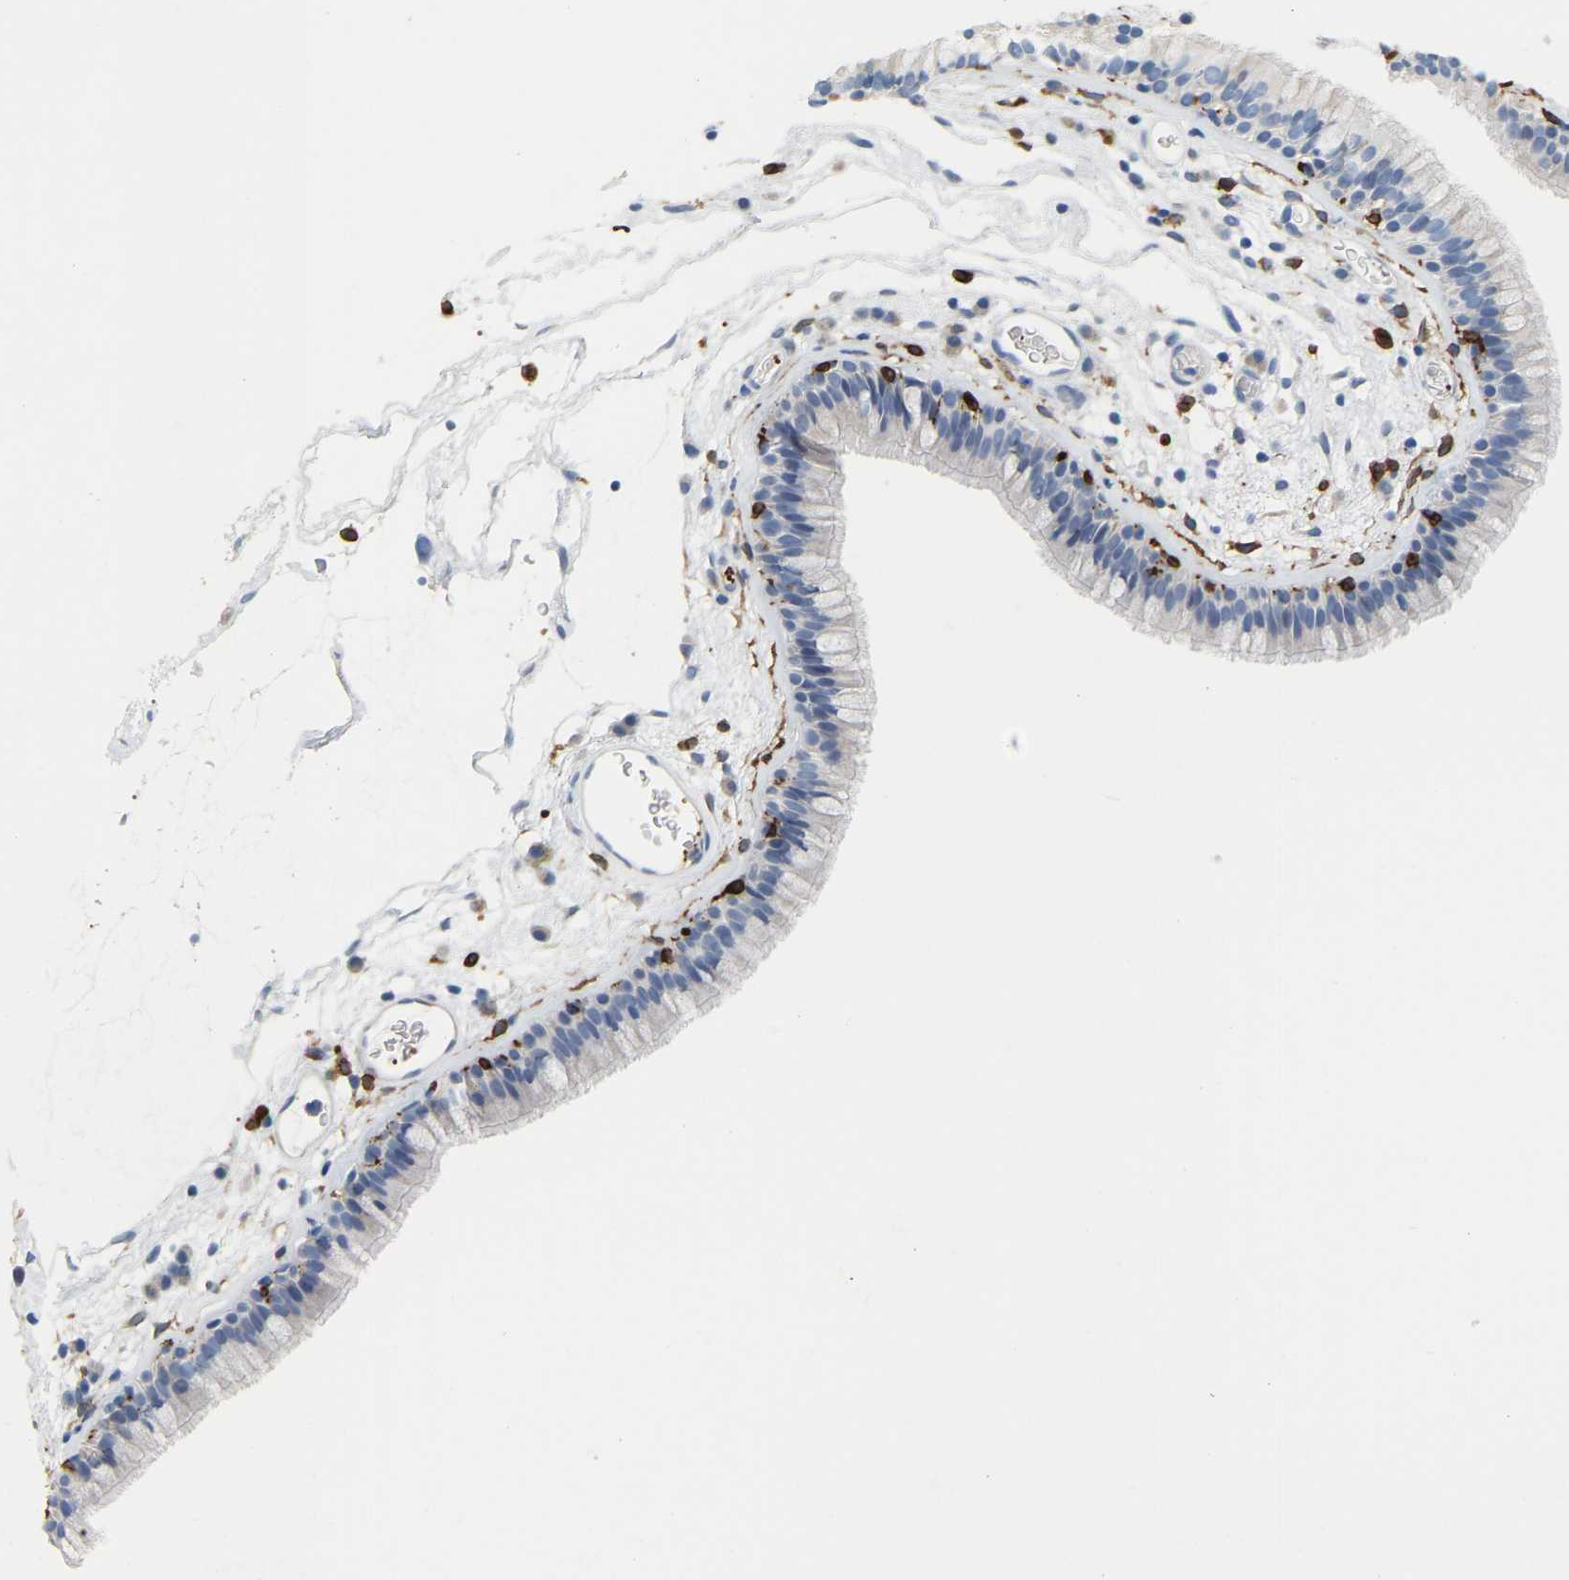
{"staining": {"intensity": "negative", "quantity": "none", "location": "none"}, "tissue": "nasopharynx", "cell_type": "Respiratory epithelial cells", "image_type": "normal", "snomed": [{"axis": "morphology", "description": "Normal tissue, NOS"}, {"axis": "morphology", "description": "Inflammation, NOS"}, {"axis": "topography", "description": "Nasopharynx"}], "caption": "A micrograph of nasopharynx stained for a protein displays no brown staining in respiratory epithelial cells.", "gene": "PTGS1", "patient": {"sex": "male", "age": 48}}